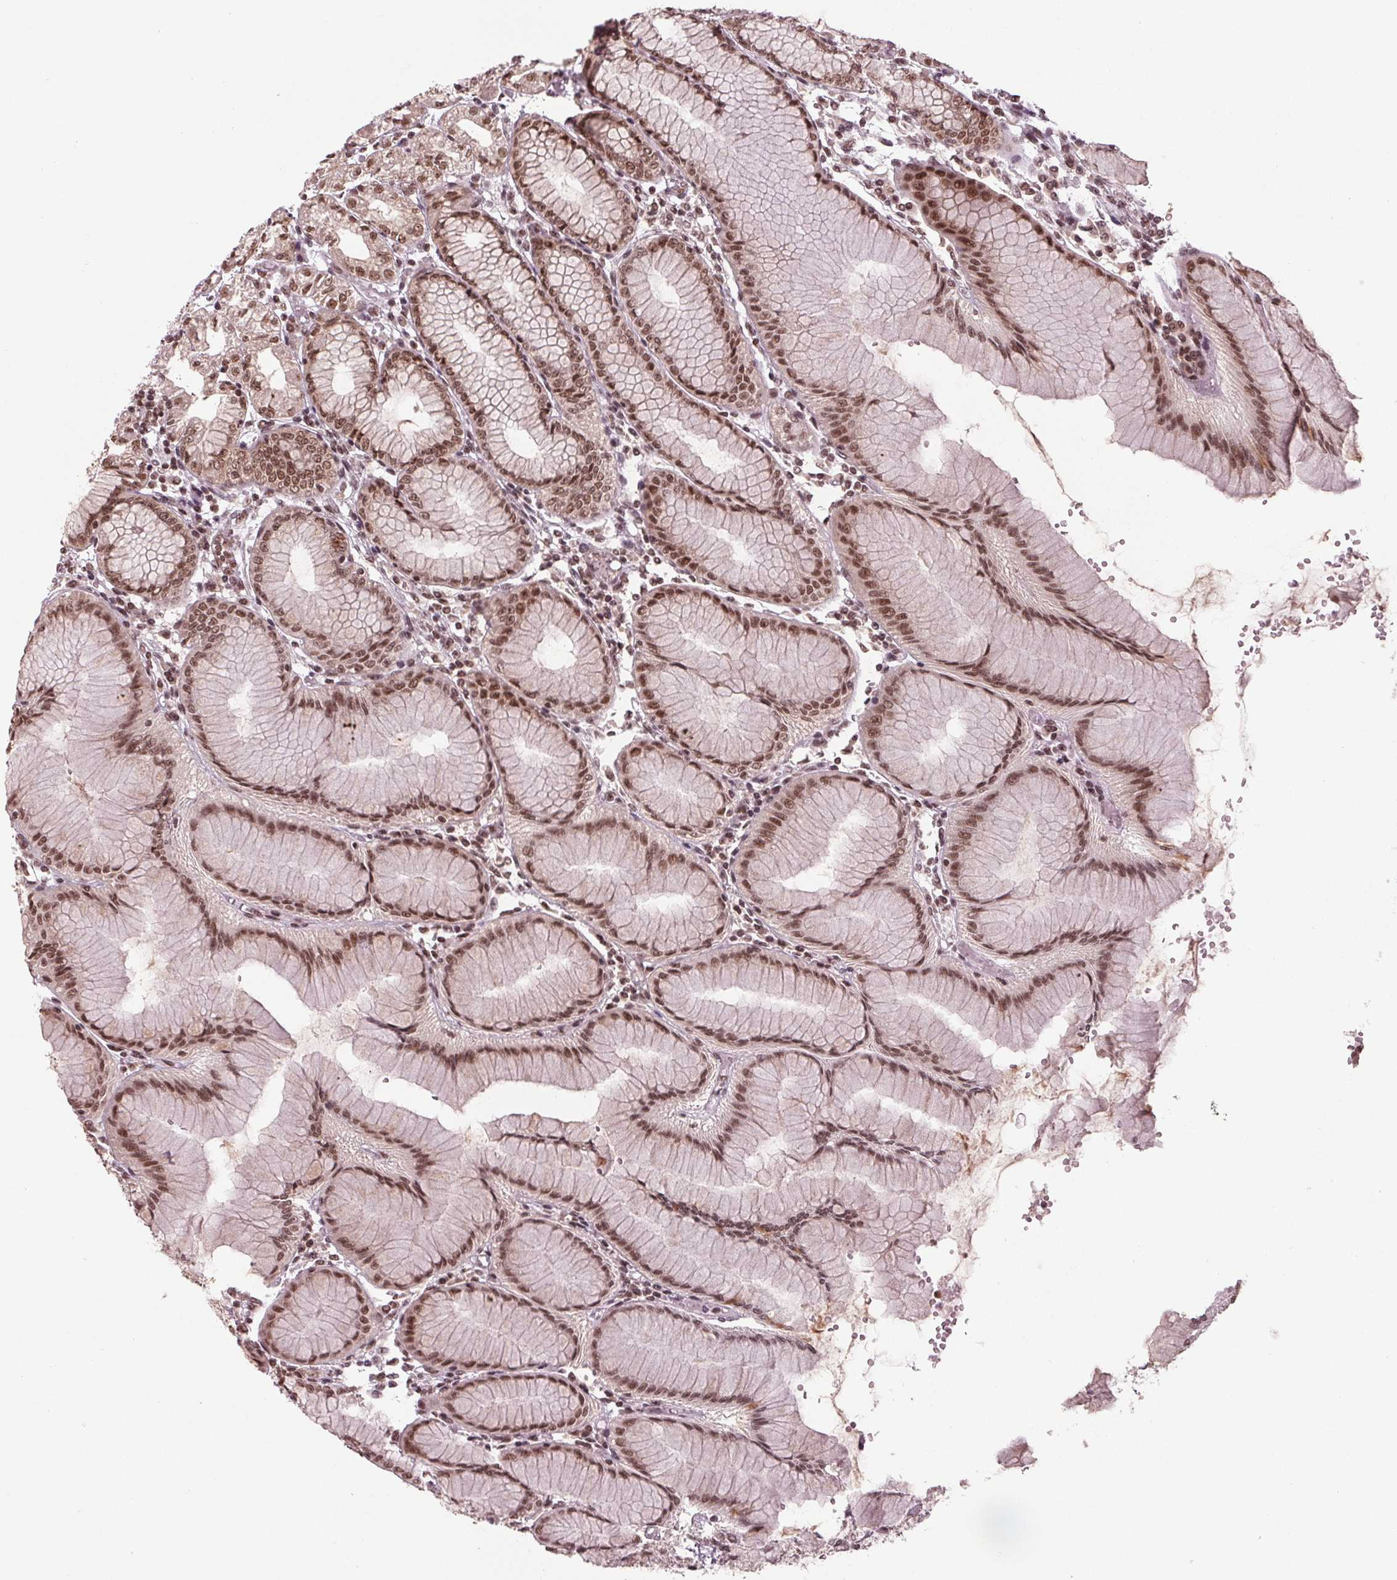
{"staining": {"intensity": "moderate", "quantity": ">75%", "location": "nuclear"}, "tissue": "stomach", "cell_type": "Glandular cells", "image_type": "normal", "snomed": [{"axis": "morphology", "description": "Normal tissue, NOS"}, {"axis": "topography", "description": "Skeletal muscle"}, {"axis": "topography", "description": "Stomach"}], "caption": "An immunohistochemistry (IHC) micrograph of benign tissue is shown. Protein staining in brown labels moderate nuclear positivity in stomach within glandular cells. (DAB IHC, brown staining for protein, blue staining for nuclei).", "gene": "DDX41", "patient": {"sex": "female", "age": 57}}